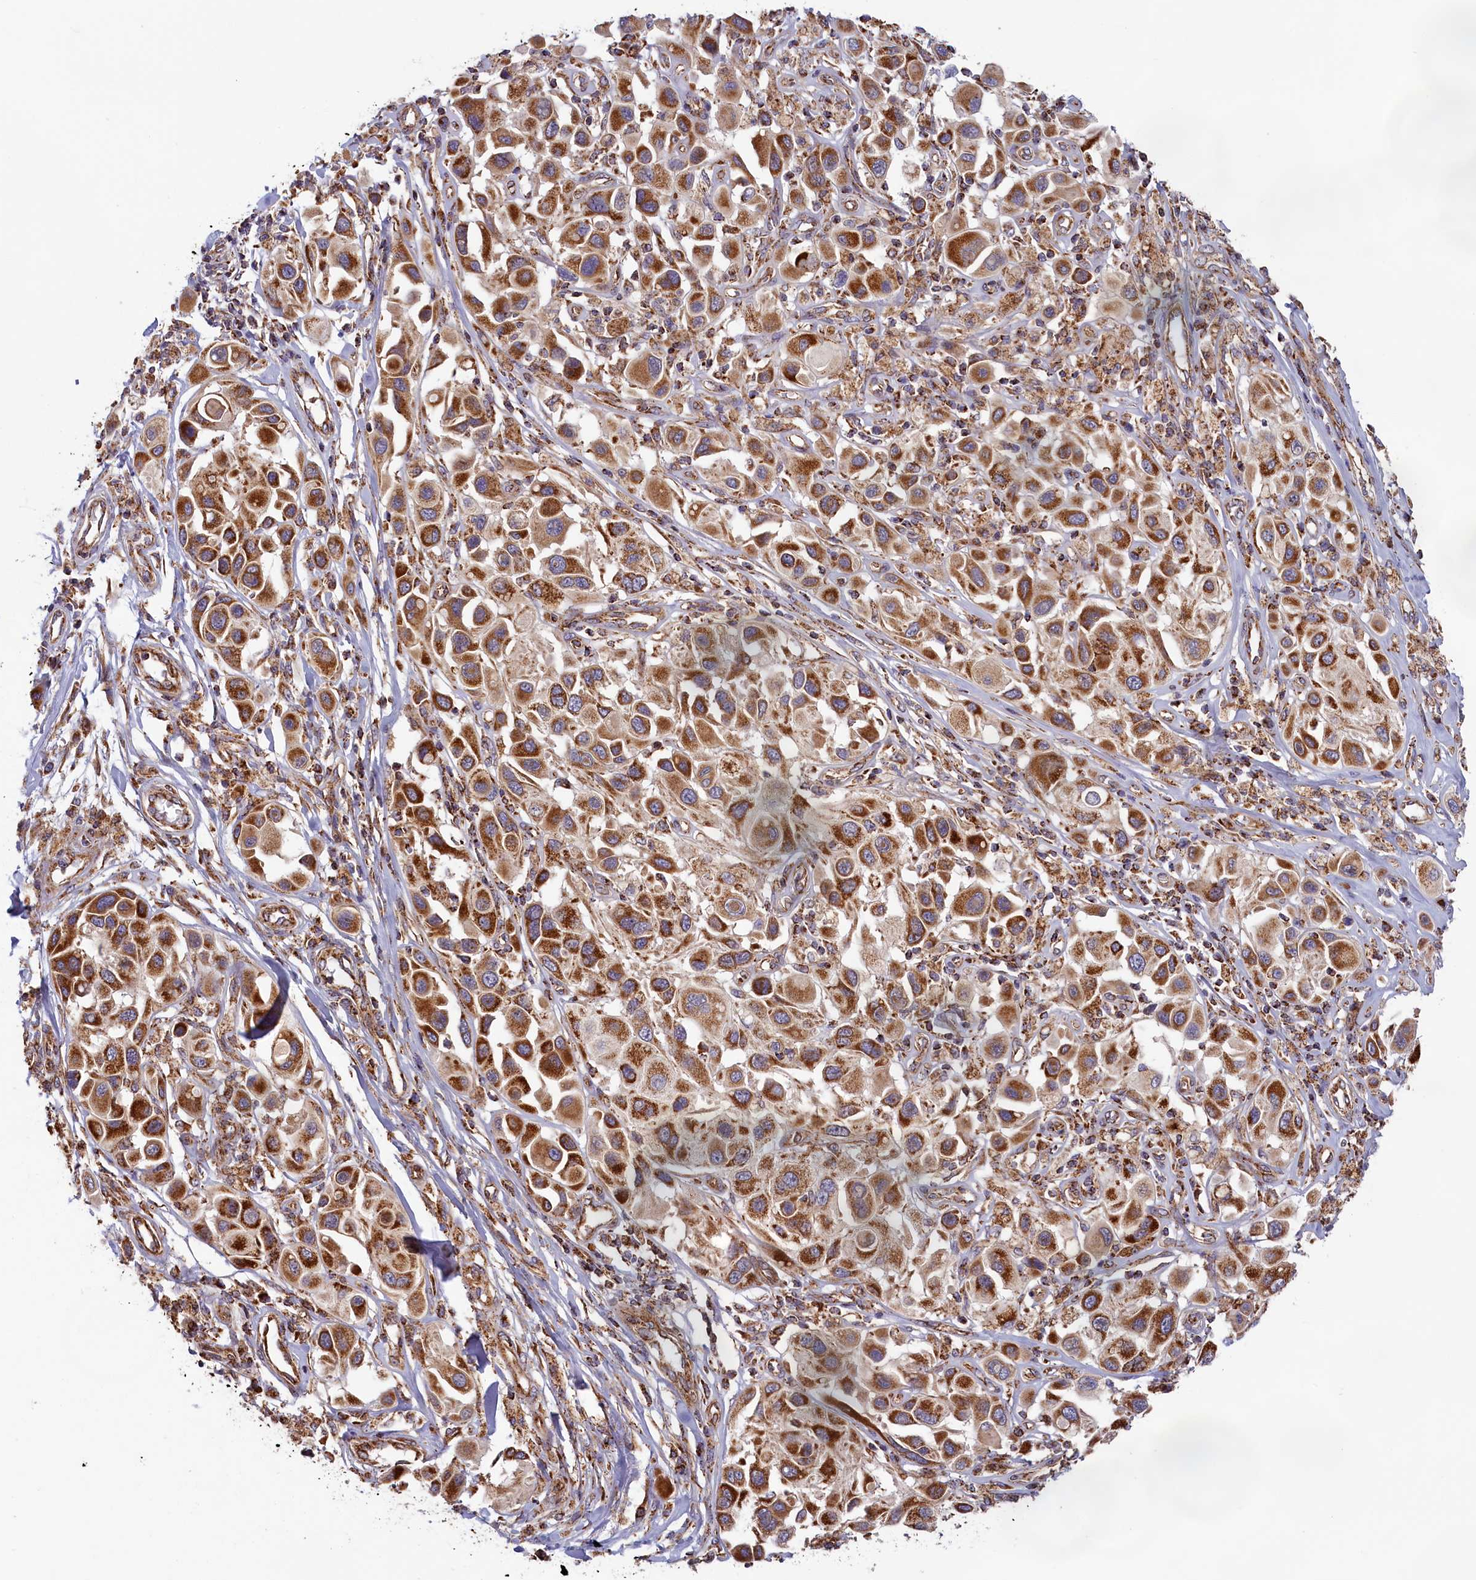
{"staining": {"intensity": "strong", "quantity": ">75%", "location": "cytoplasmic/membranous"}, "tissue": "melanoma", "cell_type": "Tumor cells", "image_type": "cancer", "snomed": [{"axis": "morphology", "description": "Malignant melanoma, Metastatic site"}, {"axis": "topography", "description": "Skin"}], "caption": "Protein staining of melanoma tissue displays strong cytoplasmic/membranous positivity in approximately >75% of tumor cells. The protein of interest is shown in brown color, while the nuclei are stained blue.", "gene": "MACROD1", "patient": {"sex": "male", "age": 41}}